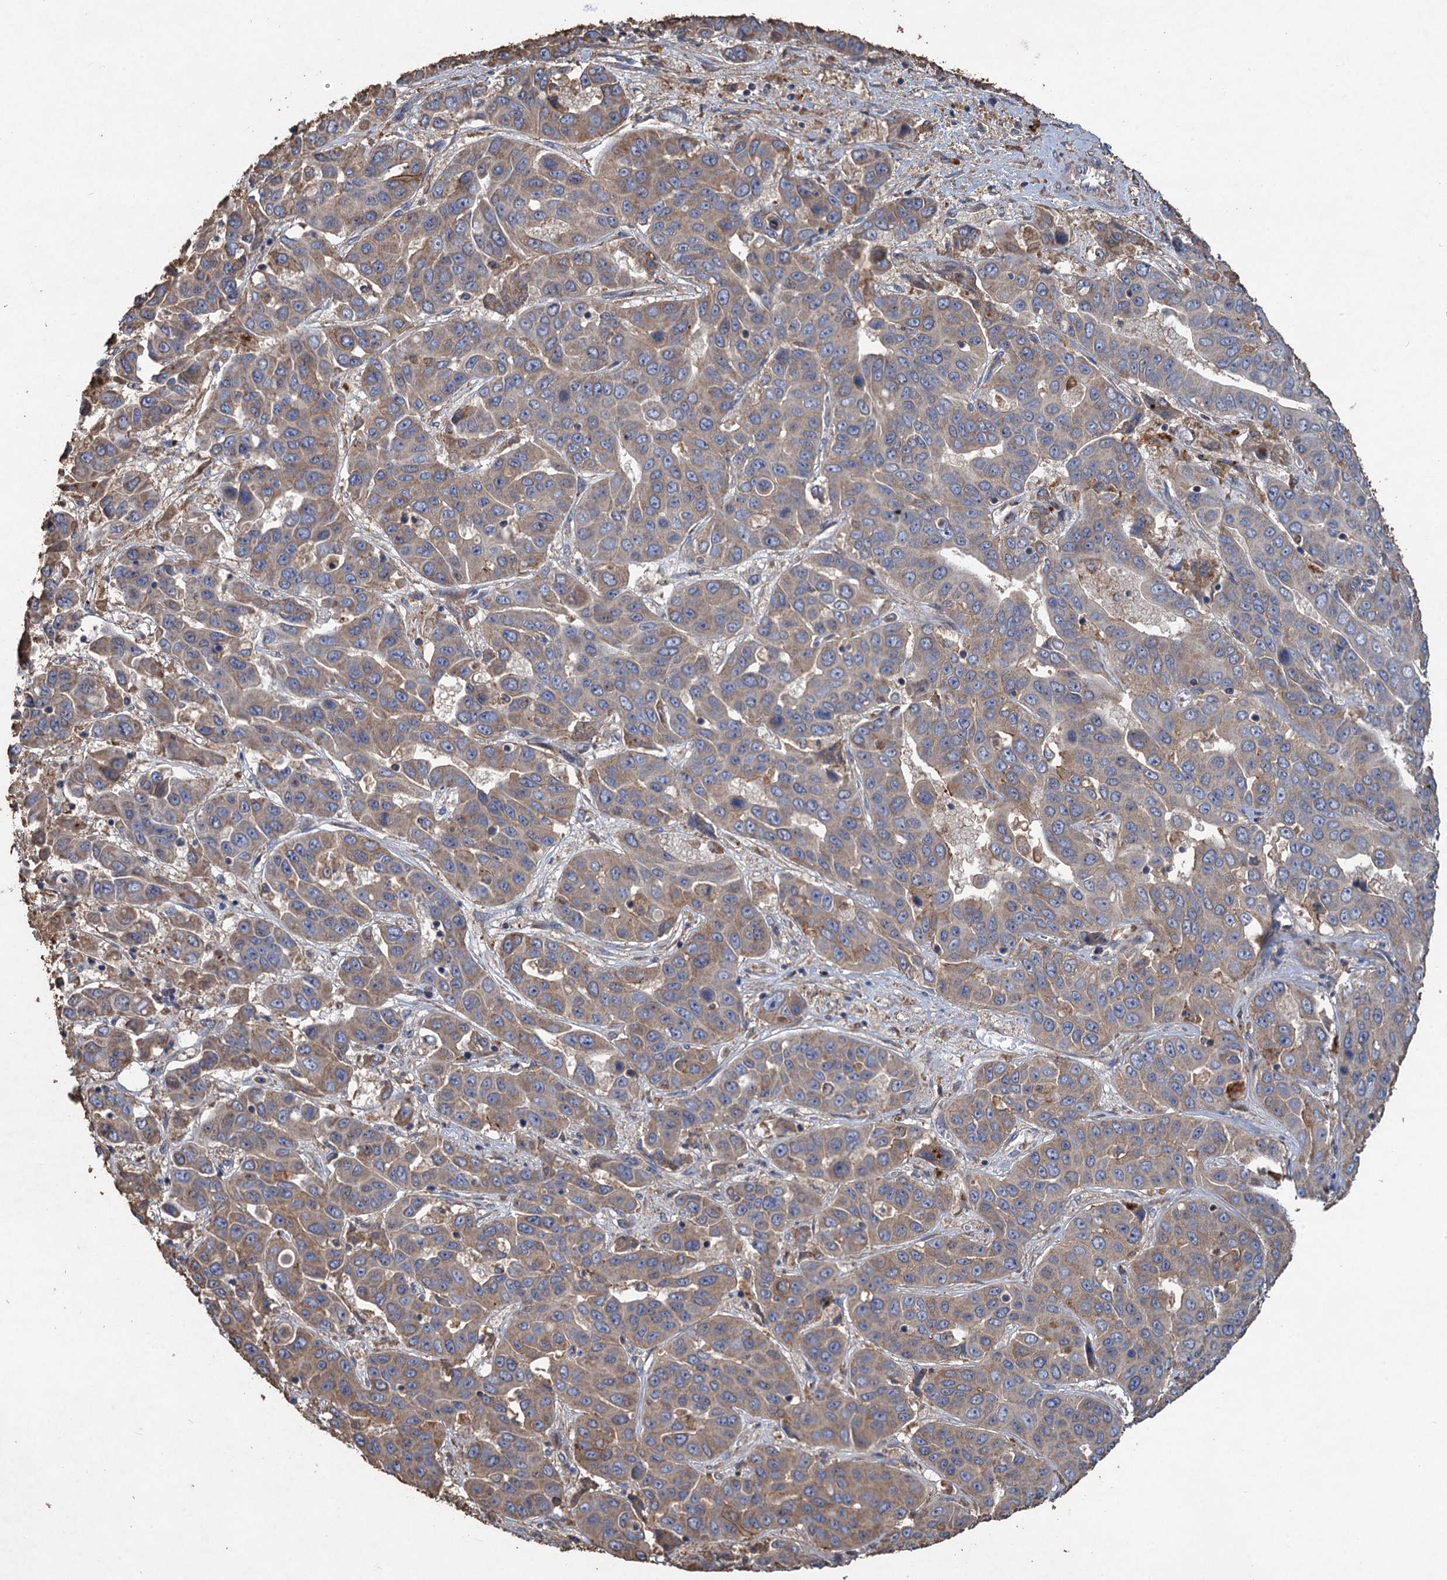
{"staining": {"intensity": "weak", "quantity": "25%-75%", "location": "cytoplasmic/membranous"}, "tissue": "liver cancer", "cell_type": "Tumor cells", "image_type": "cancer", "snomed": [{"axis": "morphology", "description": "Cholangiocarcinoma"}, {"axis": "topography", "description": "Liver"}], "caption": "The photomicrograph exhibits staining of liver cancer (cholangiocarcinoma), revealing weak cytoplasmic/membranous protein positivity (brown color) within tumor cells. (IHC, brightfield microscopy, high magnification).", "gene": "SCUBE3", "patient": {"sex": "female", "age": 52}}